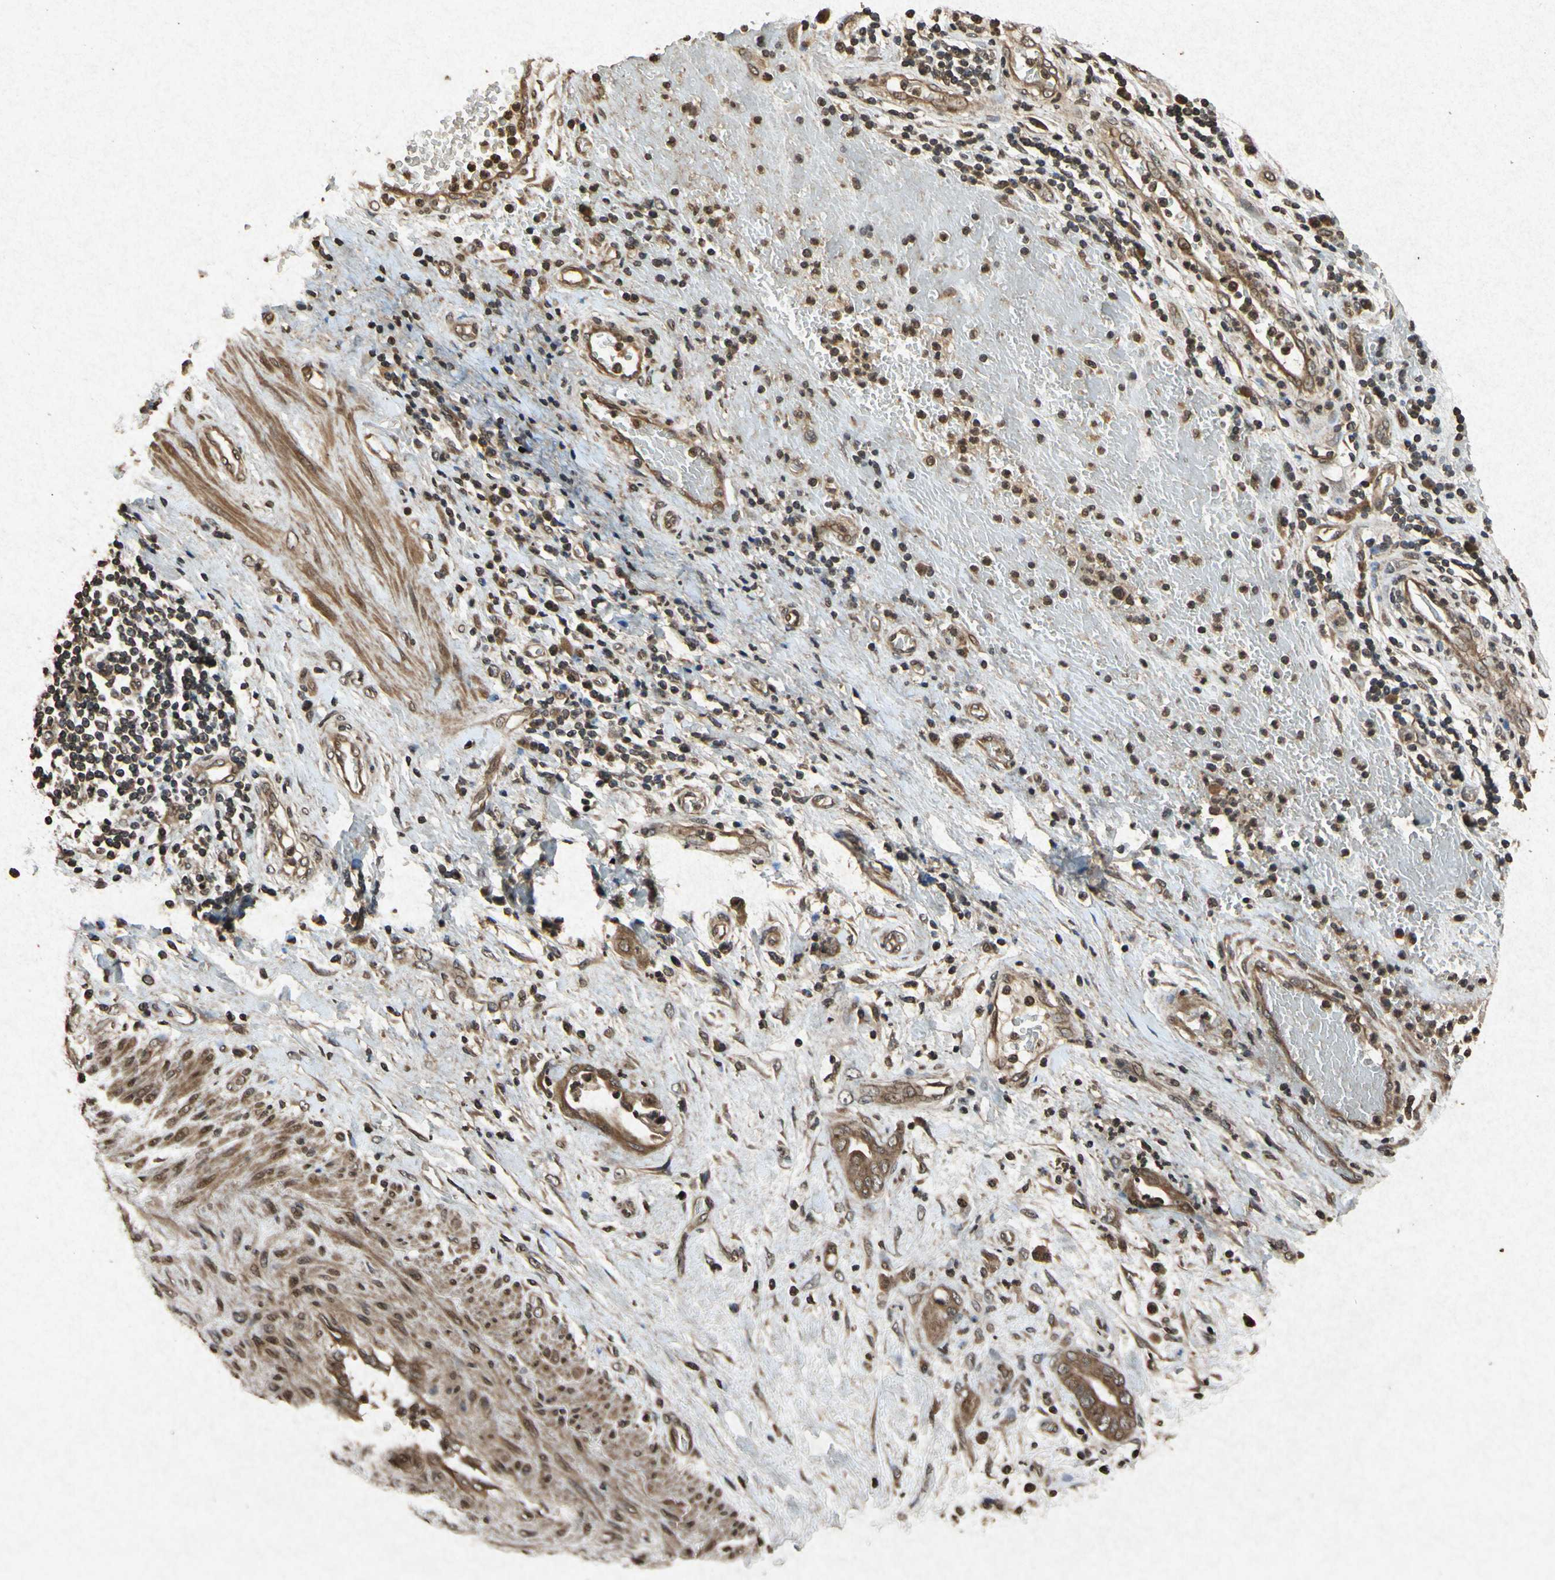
{"staining": {"intensity": "moderate", "quantity": ">75%", "location": "cytoplasmic/membranous"}, "tissue": "stomach cancer", "cell_type": "Tumor cells", "image_type": "cancer", "snomed": [{"axis": "morphology", "description": "Adenocarcinoma, NOS"}, {"axis": "topography", "description": "Stomach"}], "caption": "Human stomach adenocarcinoma stained with a protein marker demonstrates moderate staining in tumor cells.", "gene": "ATP6V1H", "patient": {"sex": "female", "age": 73}}